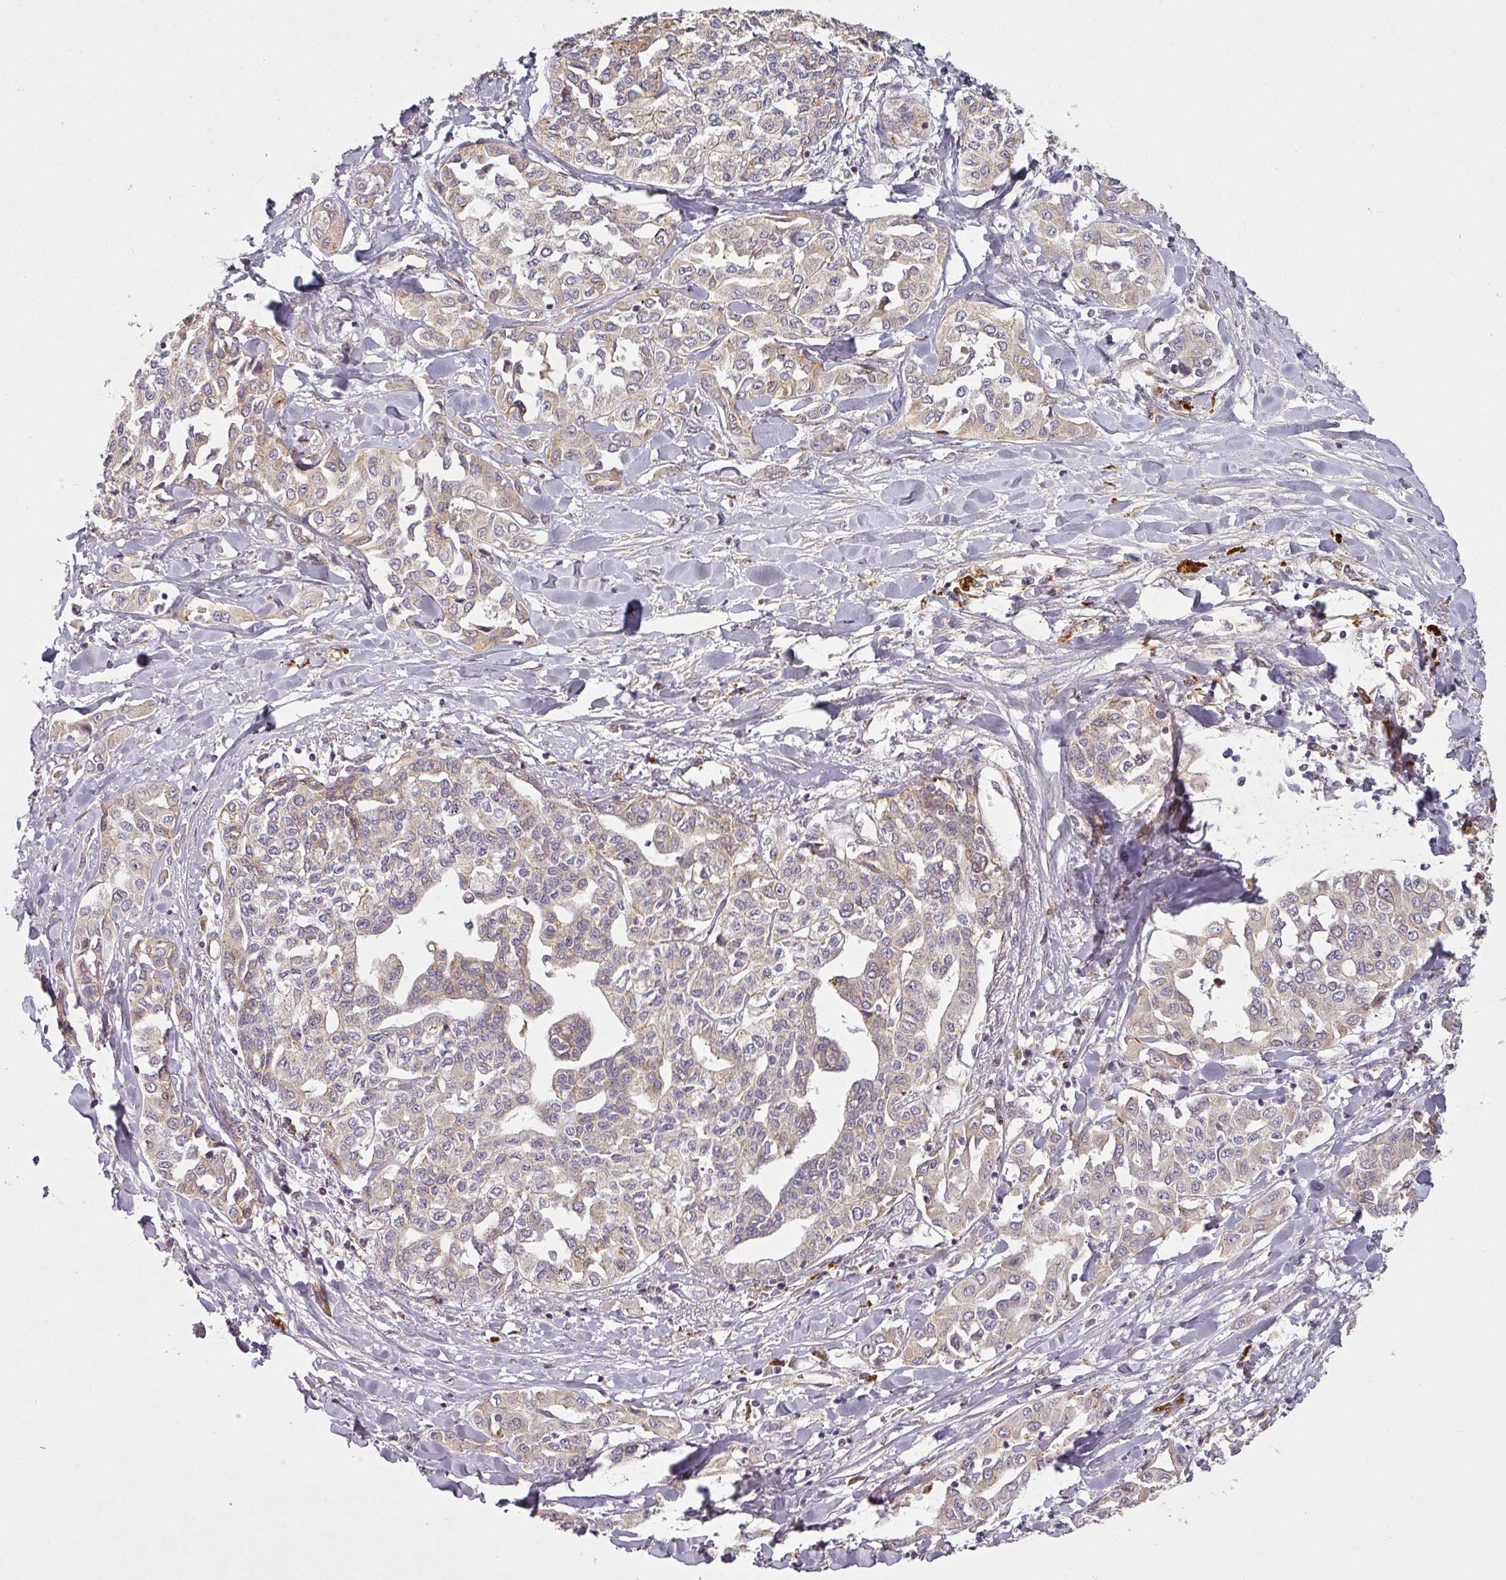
{"staining": {"intensity": "weak", "quantity": "<25%", "location": "cytoplasmic/membranous"}, "tissue": "liver cancer", "cell_type": "Tumor cells", "image_type": "cancer", "snomed": [{"axis": "morphology", "description": "Cholangiocarcinoma"}, {"axis": "topography", "description": "Liver"}], "caption": "An image of cholangiocarcinoma (liver) stained for a protein exhibits no brown staining in tumor cells.", "gene": "DIMT1", "patient": {"sex": "female", "age": 77}}